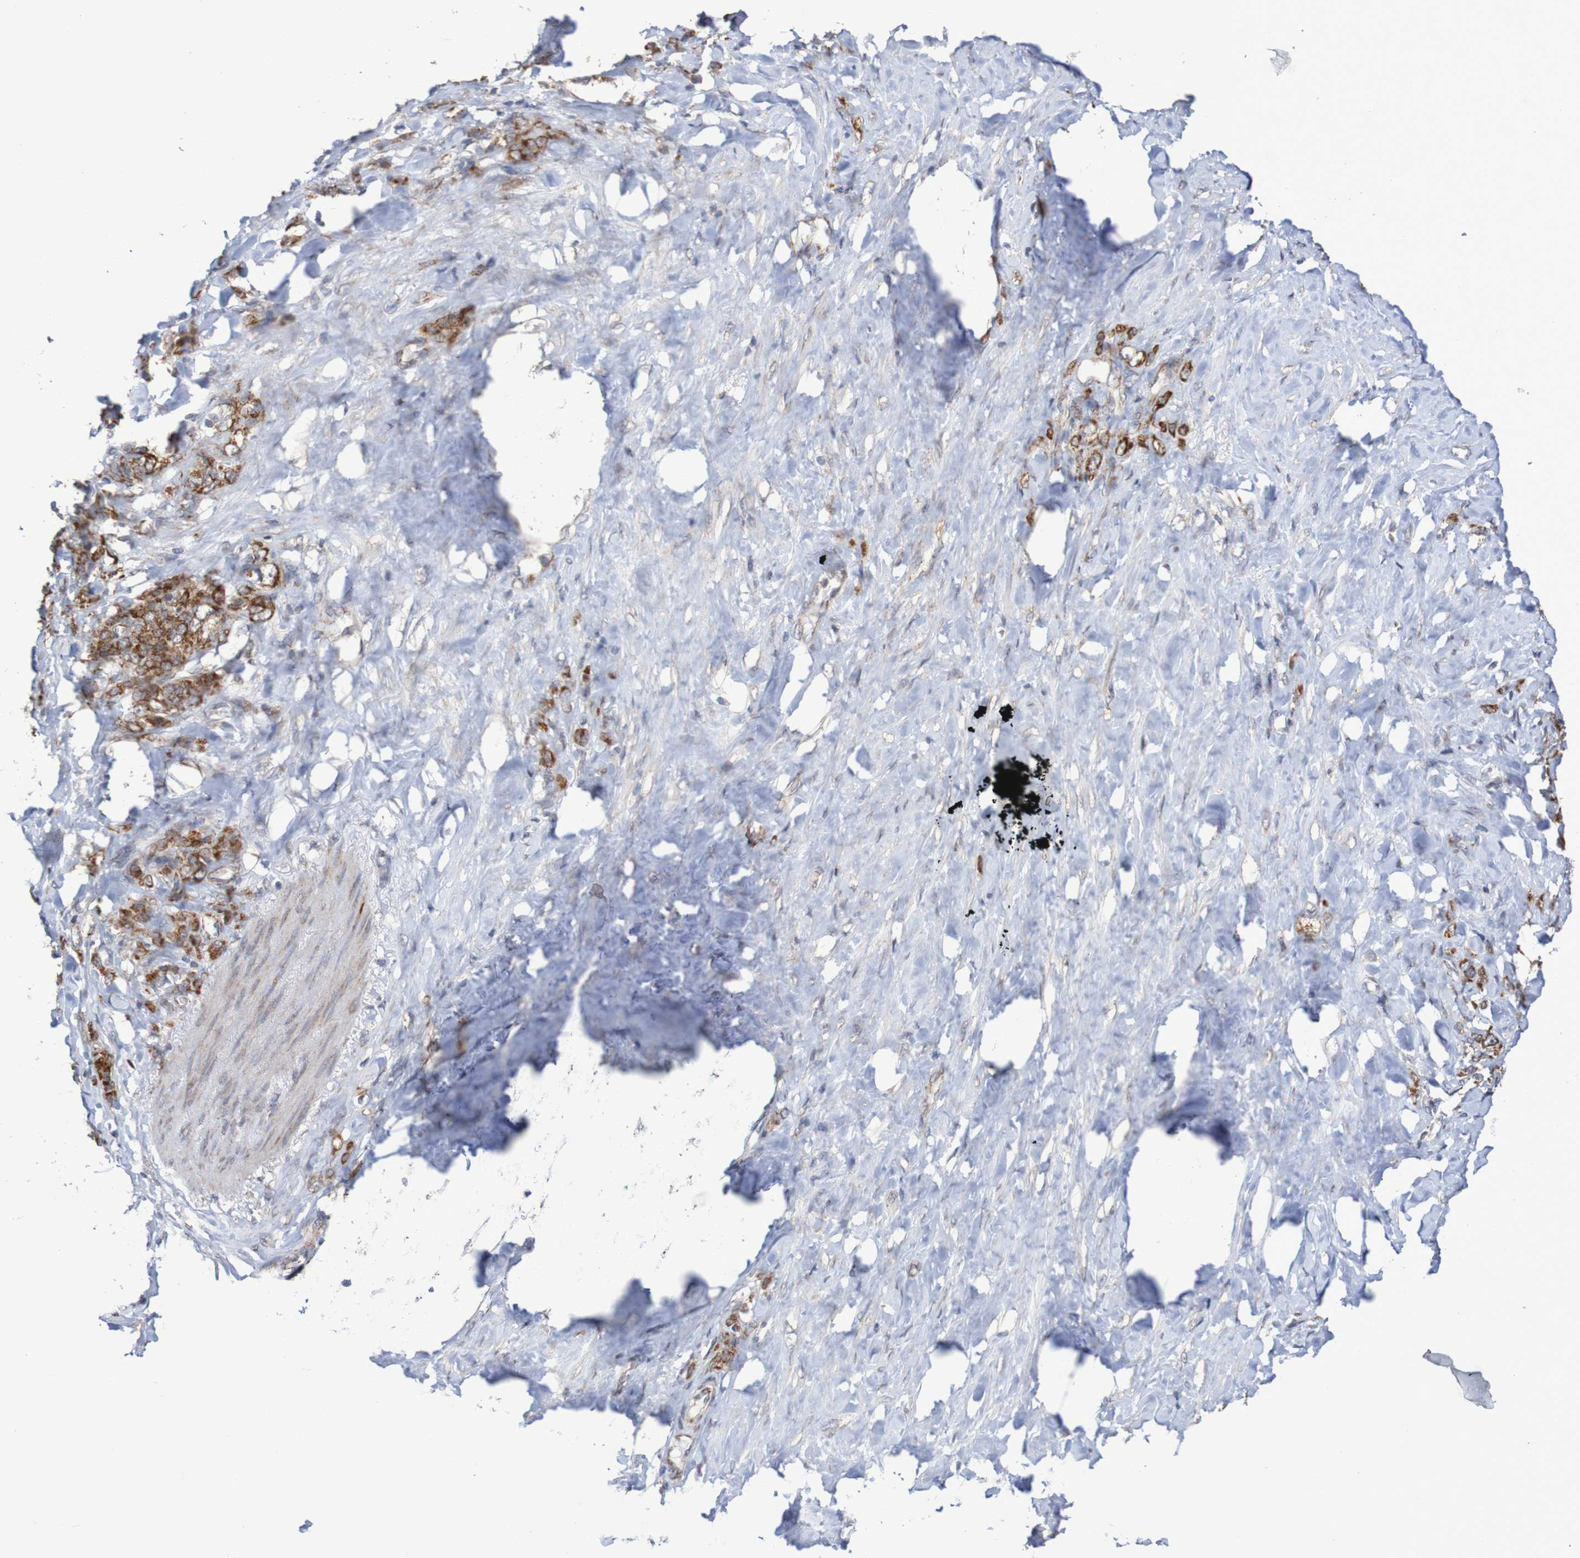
{"staining": {"intensity": "strong", "quantity": ">75%", "location": "cytoplasmic/membranous"}, "tissue": "stomach cancer", "cell_type": "Tumor cells", "image_type": "cancer", "snomed": [{"axis": "morphology", "description": "Adenocarcinoma, NOS"}, {"axis": "topography", "description": "Stomach"}], "caption": "Brown immunohistochemical staining in stomach cancer exhibits strong cytoplasmic/membranous expression in approximately >75% of tumor cells. (Stains: DAB in brown, nuclei in blue, Microscopy: brightfield microscopy at high magnification).", "gene": "DVL1", "patient": {"sex": "male", "age": 82}}